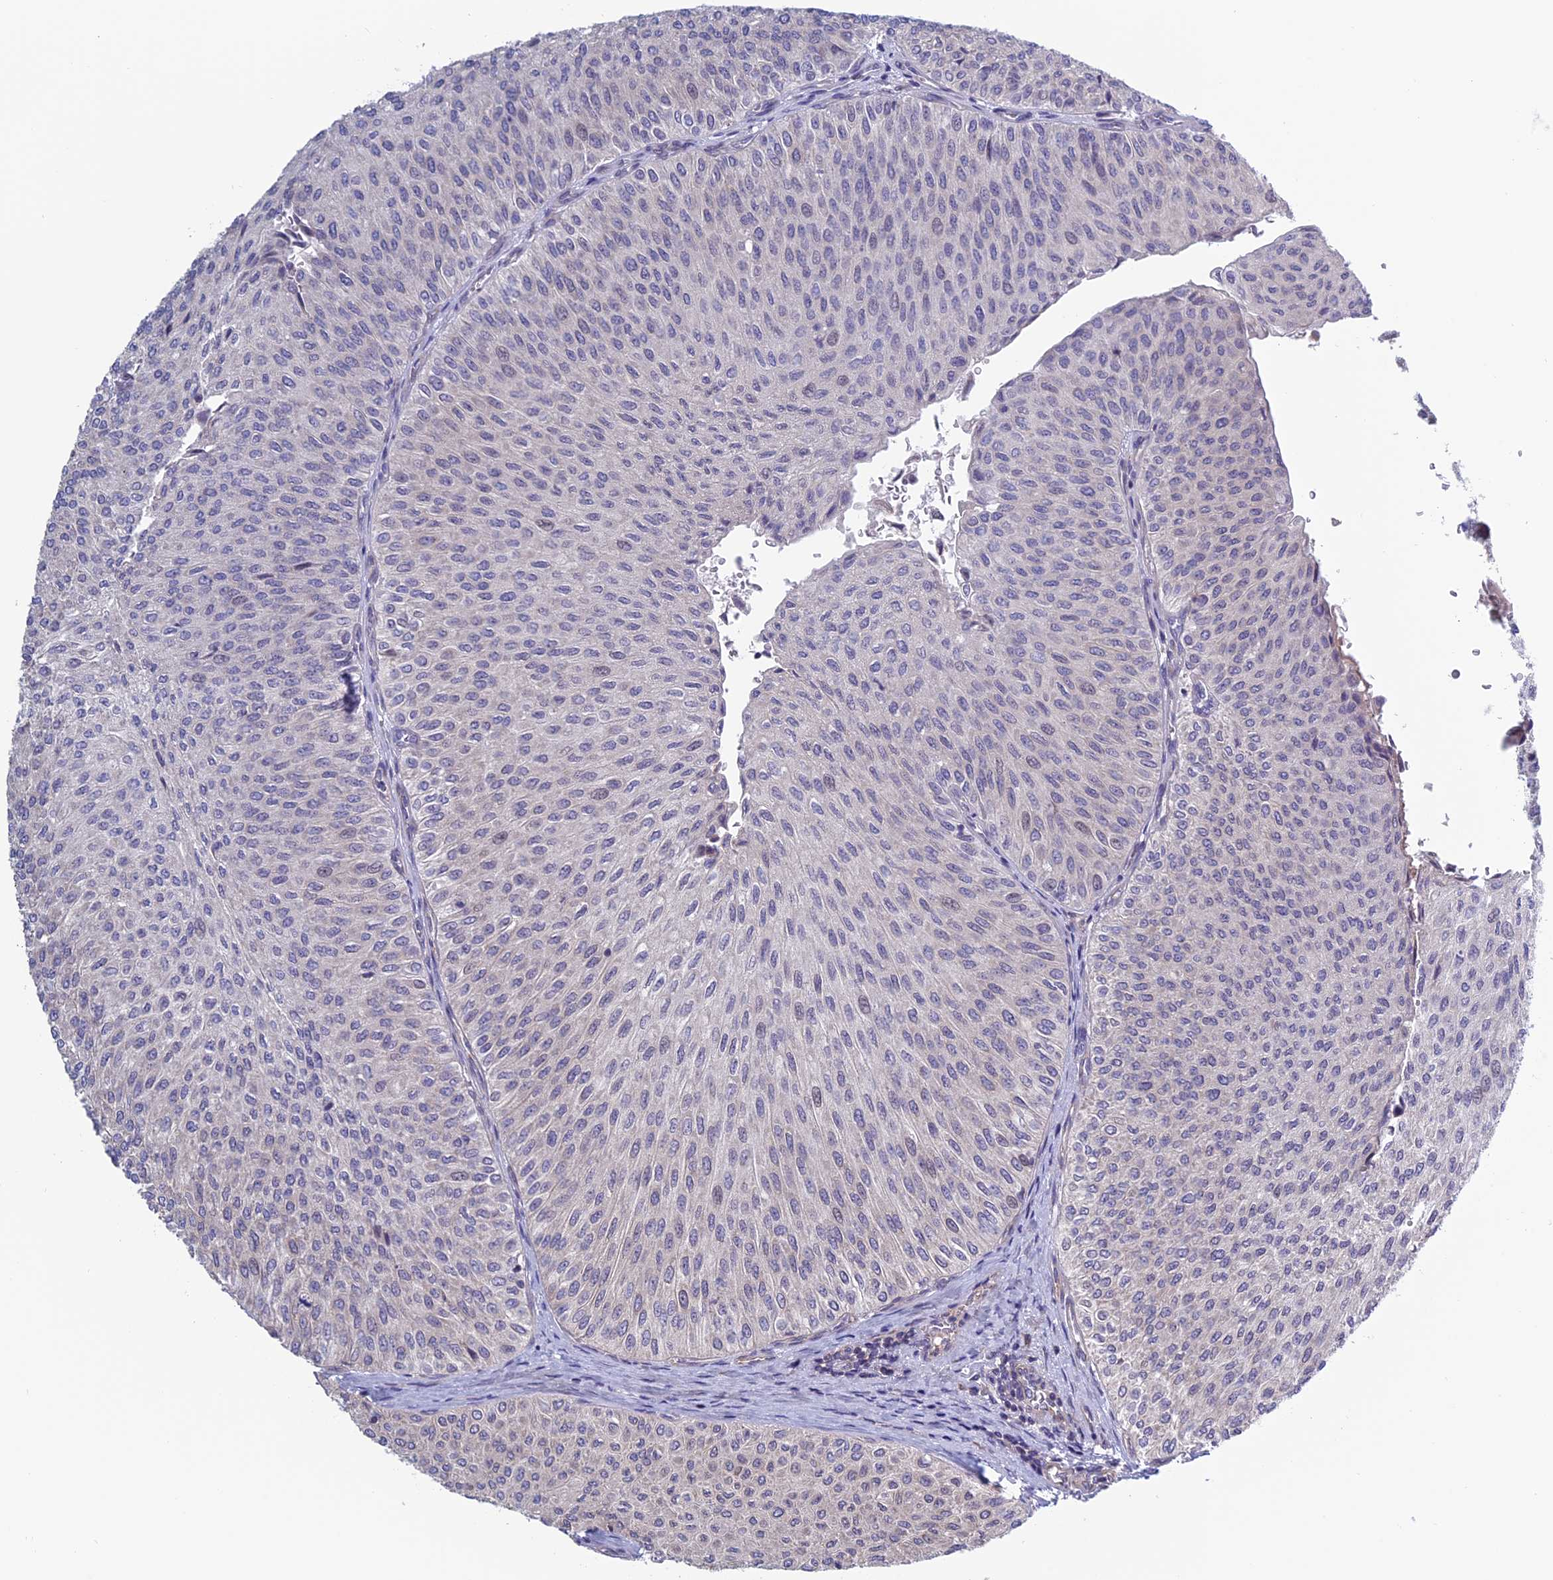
{"staining": {"intensity": "negative", "quantity": "none", "location": "none"}, "tissue": "urothelial cancer", "cell_type": "Tumor cells", "image_type": "cancer", "snomed": [{"axis": "morphology", "description": "Urothelial carcinoma, Low grade"}, {"axis": "topography", "description": "Urinary bladder"}], "caption": "DAB (3,3'-diaminobenzidine) immunohistochemical staining of urothelial cancer demonstrates no significant positivity in tumor cells. (Immunohistochemistry (ihc), brightfield microscopy, high magnification).", "gene": "BCL2L10", "patient": {"sex": "male", "age": 78}}